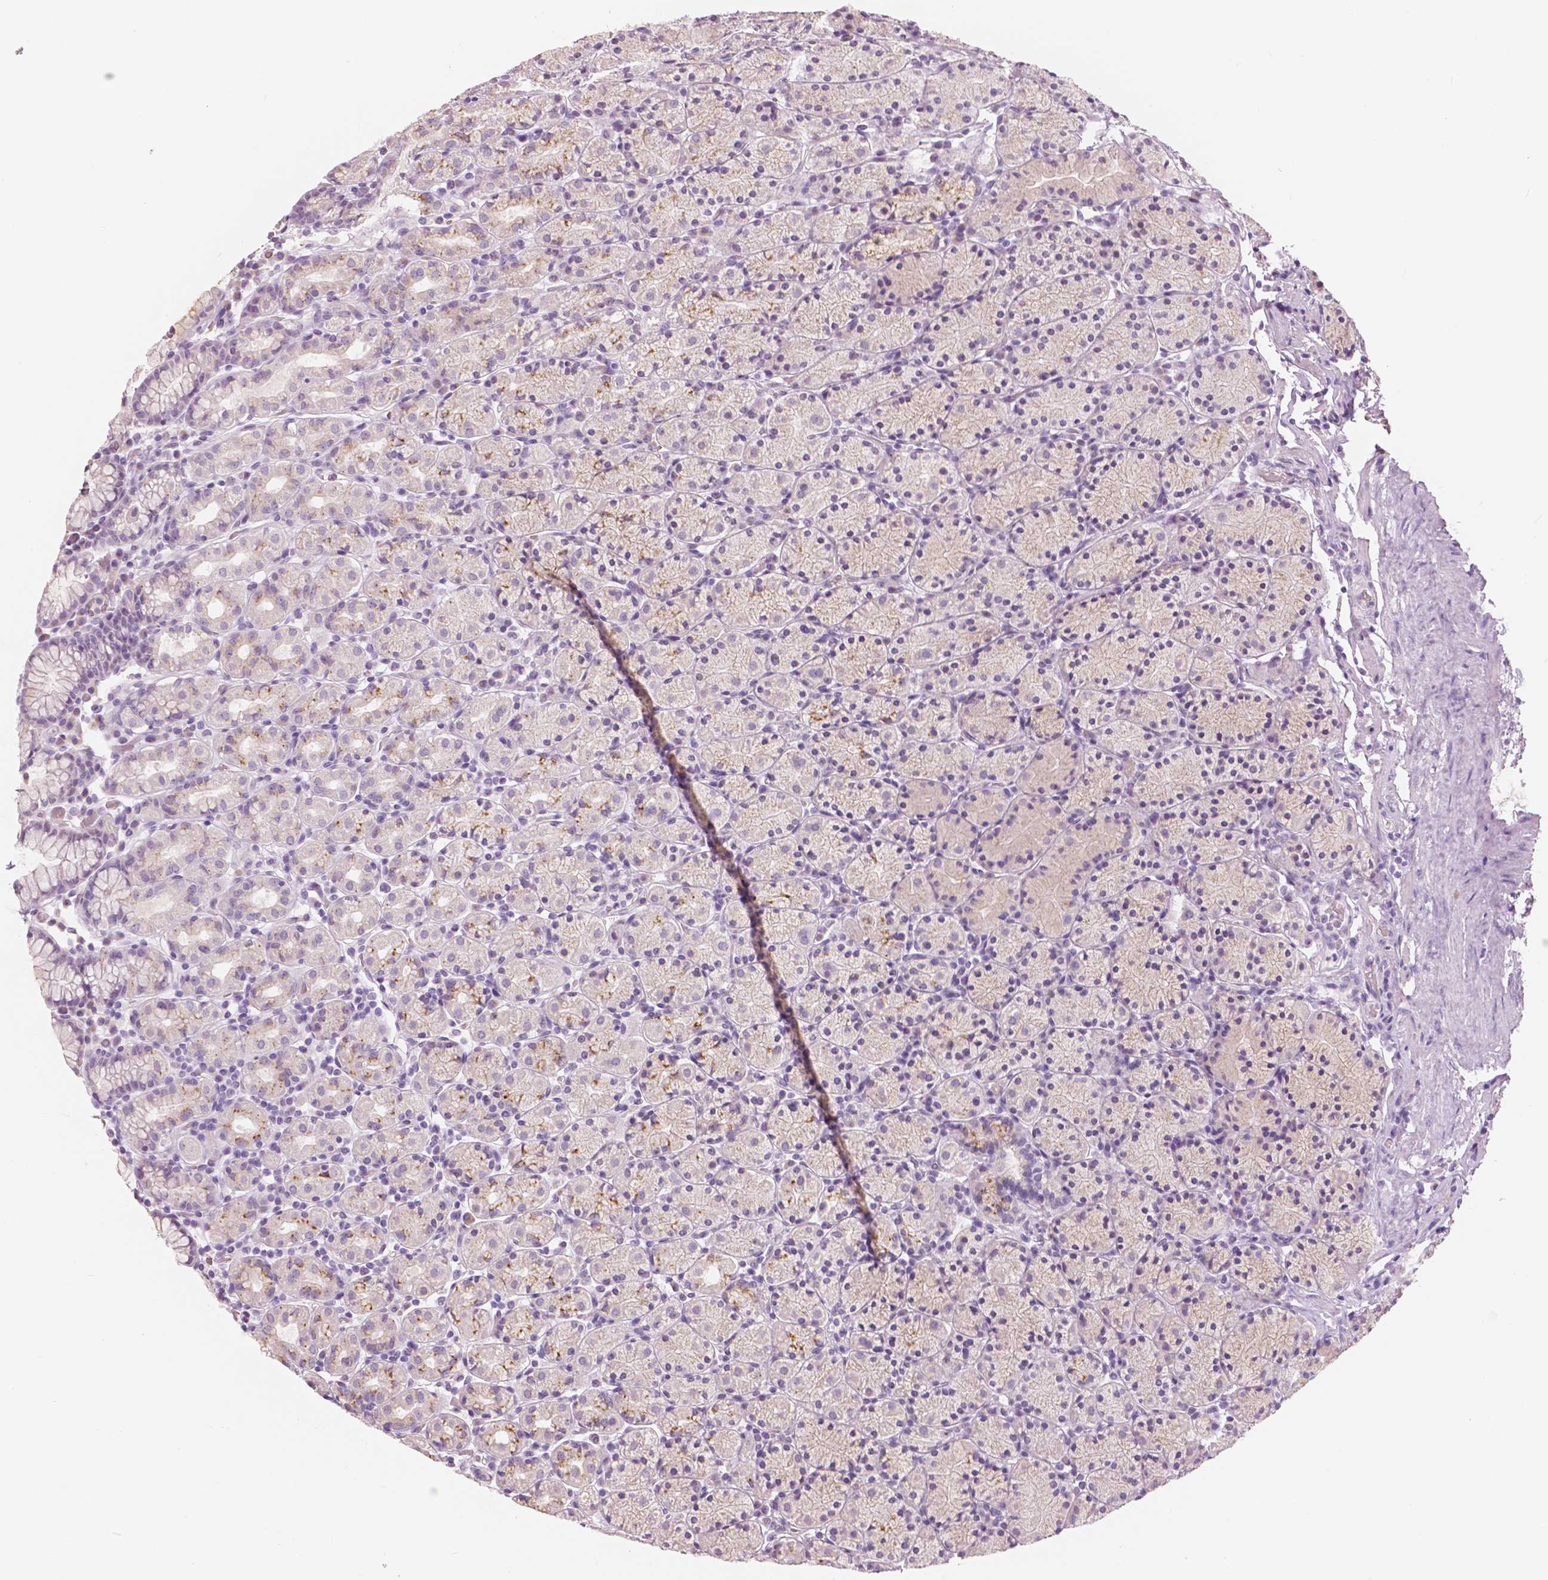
{"staining": {"intensity": "strong", "quantity": "<25%", "location": "cytoplasmic/membranous"}, "tissue": "stomach", "cell_type": "Glandular cells", "image_type": "normal", "snomed": [{"axis": "morphology", "description": "Normal tissue, NOS"}, {"axis": "topography", "description": "Stomach, upper"}, {"axis": "topography", "description": "Stomach"}], "caption": "High-power microscopy captured an immunohistochemistry micrograph of unremarkable stomach, revealing strong cytoplasmic/membranous expression in approximately <25% of glandular cells.", "gene": "A4GNT", "patient": {"sex": "male", "age": 62}}